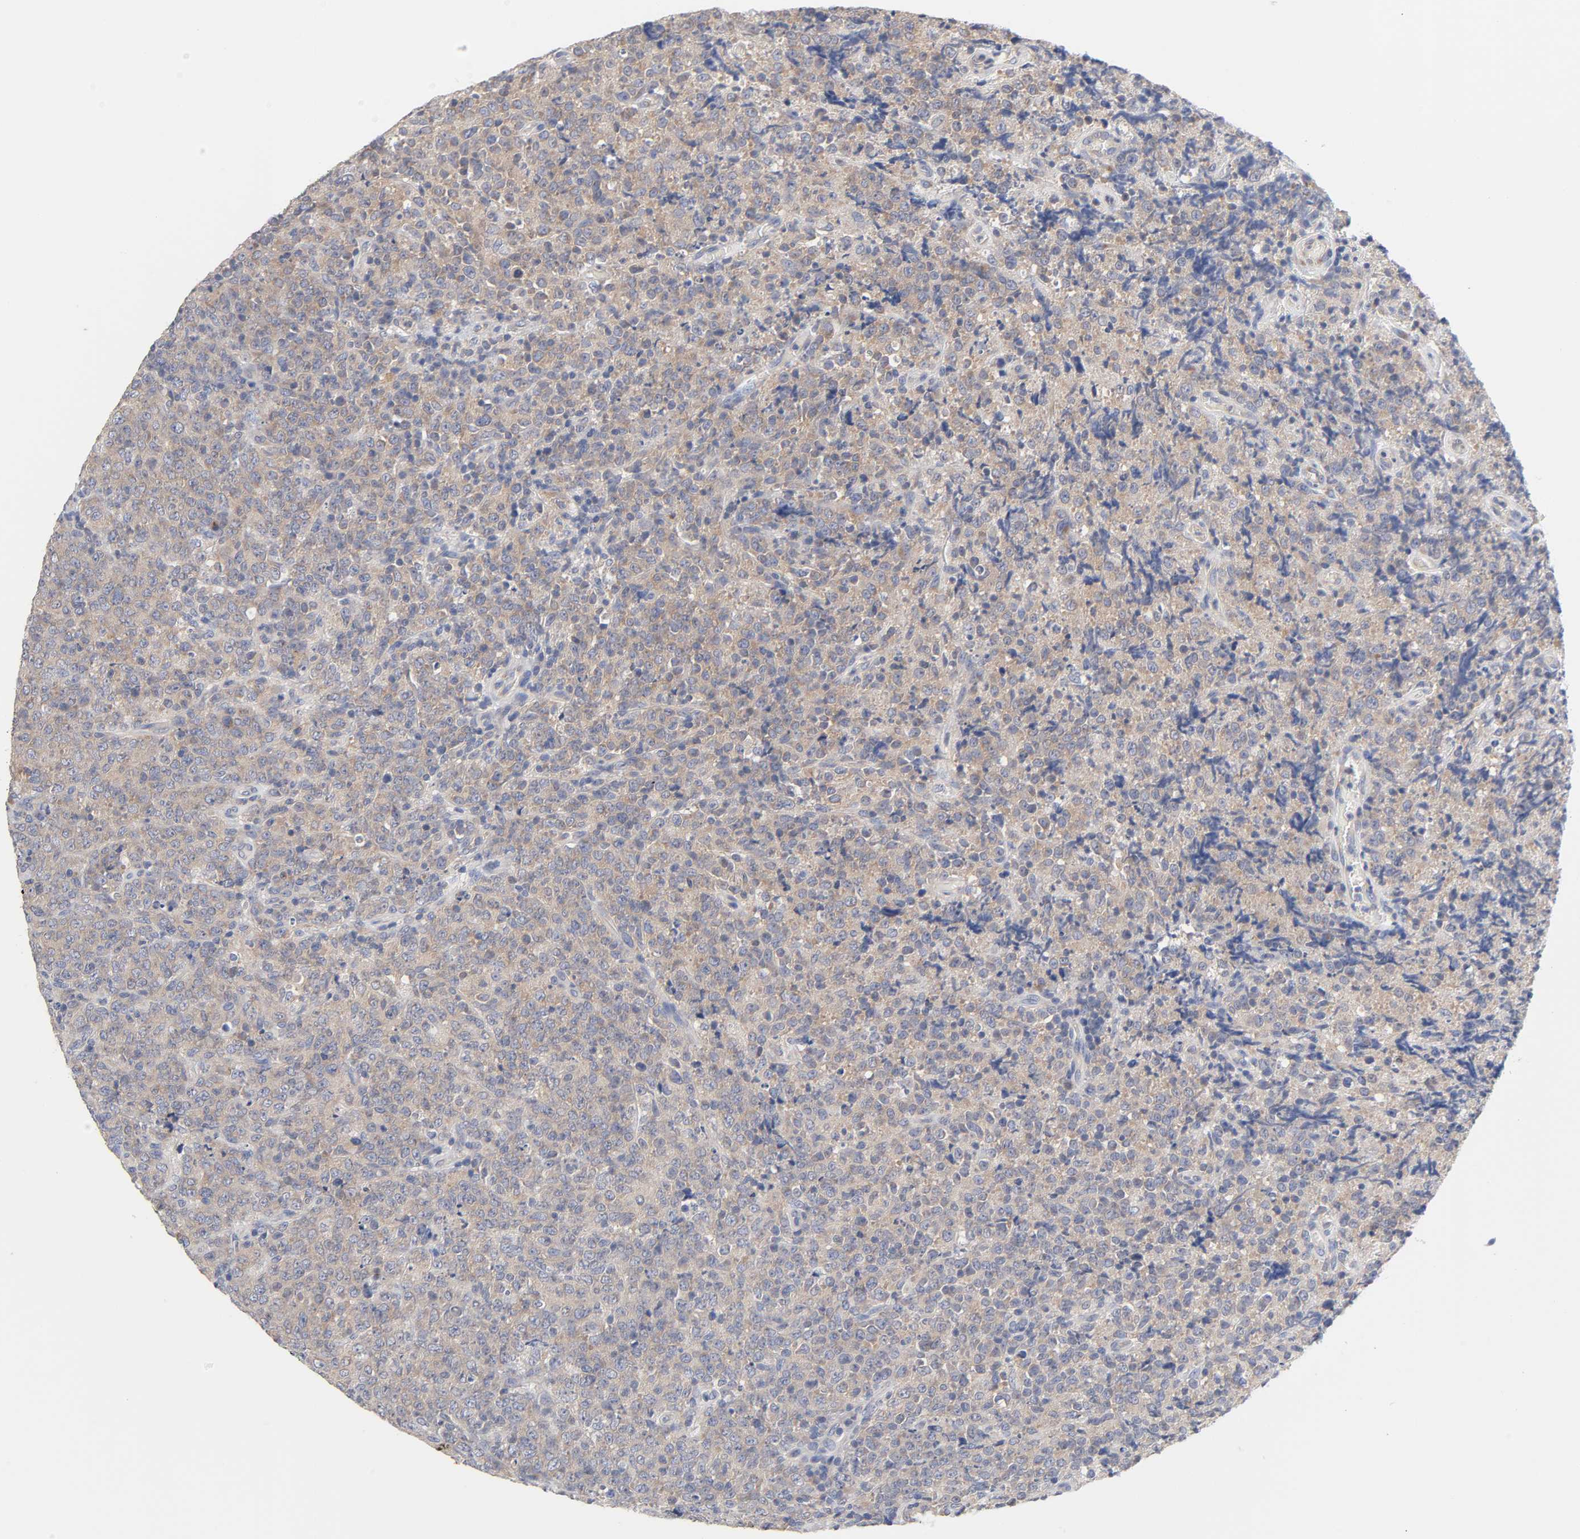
{"staining": {"intensity": "weak", "quantity": ">75%", "location": "cytoplasmic/membranous"}, "tissue": "lymphoma", "cell_type": "Tumor cells", "image_type": "cancer", "snomed": [{"axis": "morphology", "description": "Malignant lymphoma, non-Hodgkin's type, High grade"}, {"axis": "topography", "description": "Tonsil"}], "caption": "Approximately >75% of tumor cells in human high-grade malignant lymphoma, non-Hodgkin's type demonstrate weak cytoplasmic/membranous protein expression as visualized by brown immunohistochemical staining.", "gene": "C17orf75", "patient": {"sex": "female", "age": 36}}